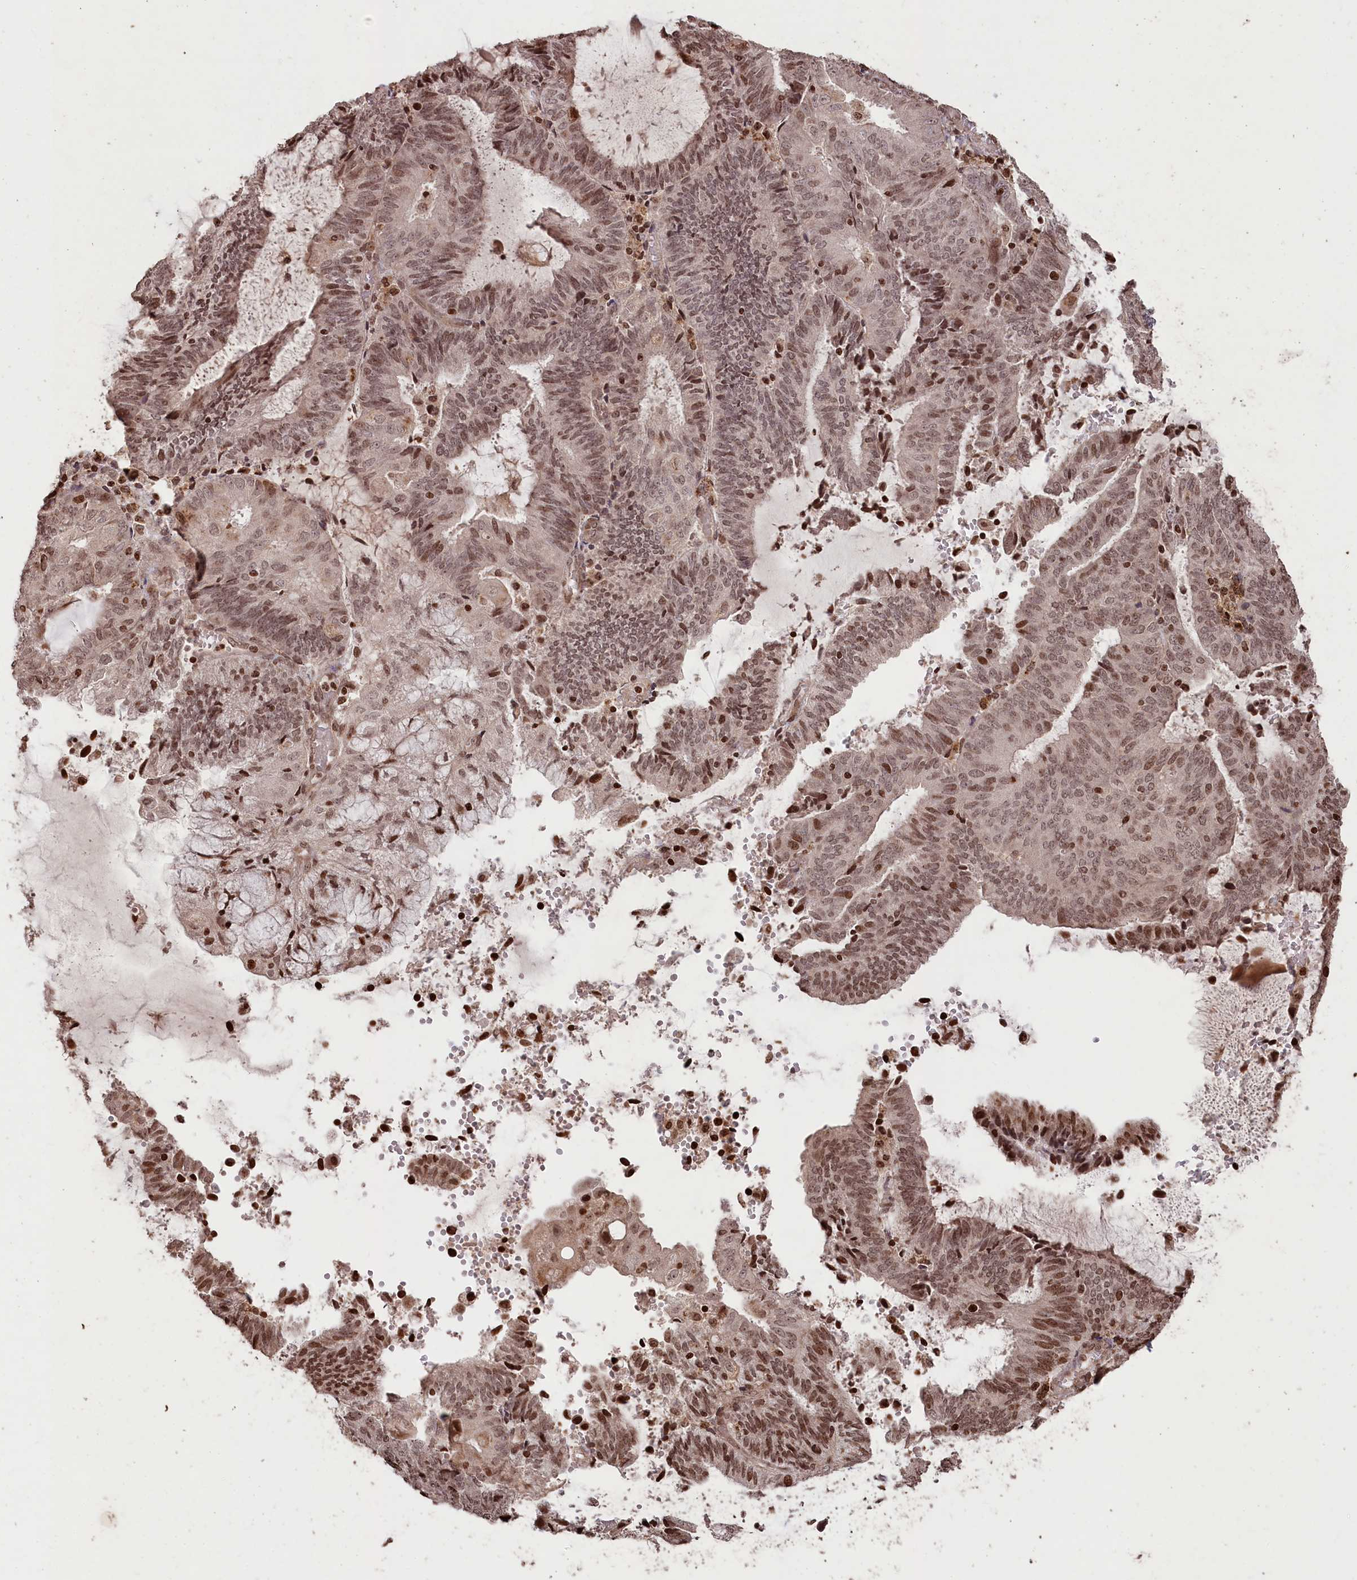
{"staining": {"intensity": "moderate", "quantity": ">75%", "location": "nuclear"}, "tissue": "endometrial cancer", "cell_type": "Tumor cells", "image_type": "cancer", "snomed": [{"axis": "morphology", "description": "Adenocarcinoma, NOS"}, {"axis": "topography", "description": "Endometrium"}], "caption": "Endometrial adenocarcinoma tissue demonstrates moderate nuclear staining in approximately >75% of tumor cells (DAB IHC, brown staining for protein, blue staining for nuclei).", "gene": "CCSER2", "patient": {"sex": "female", "age": 81}}